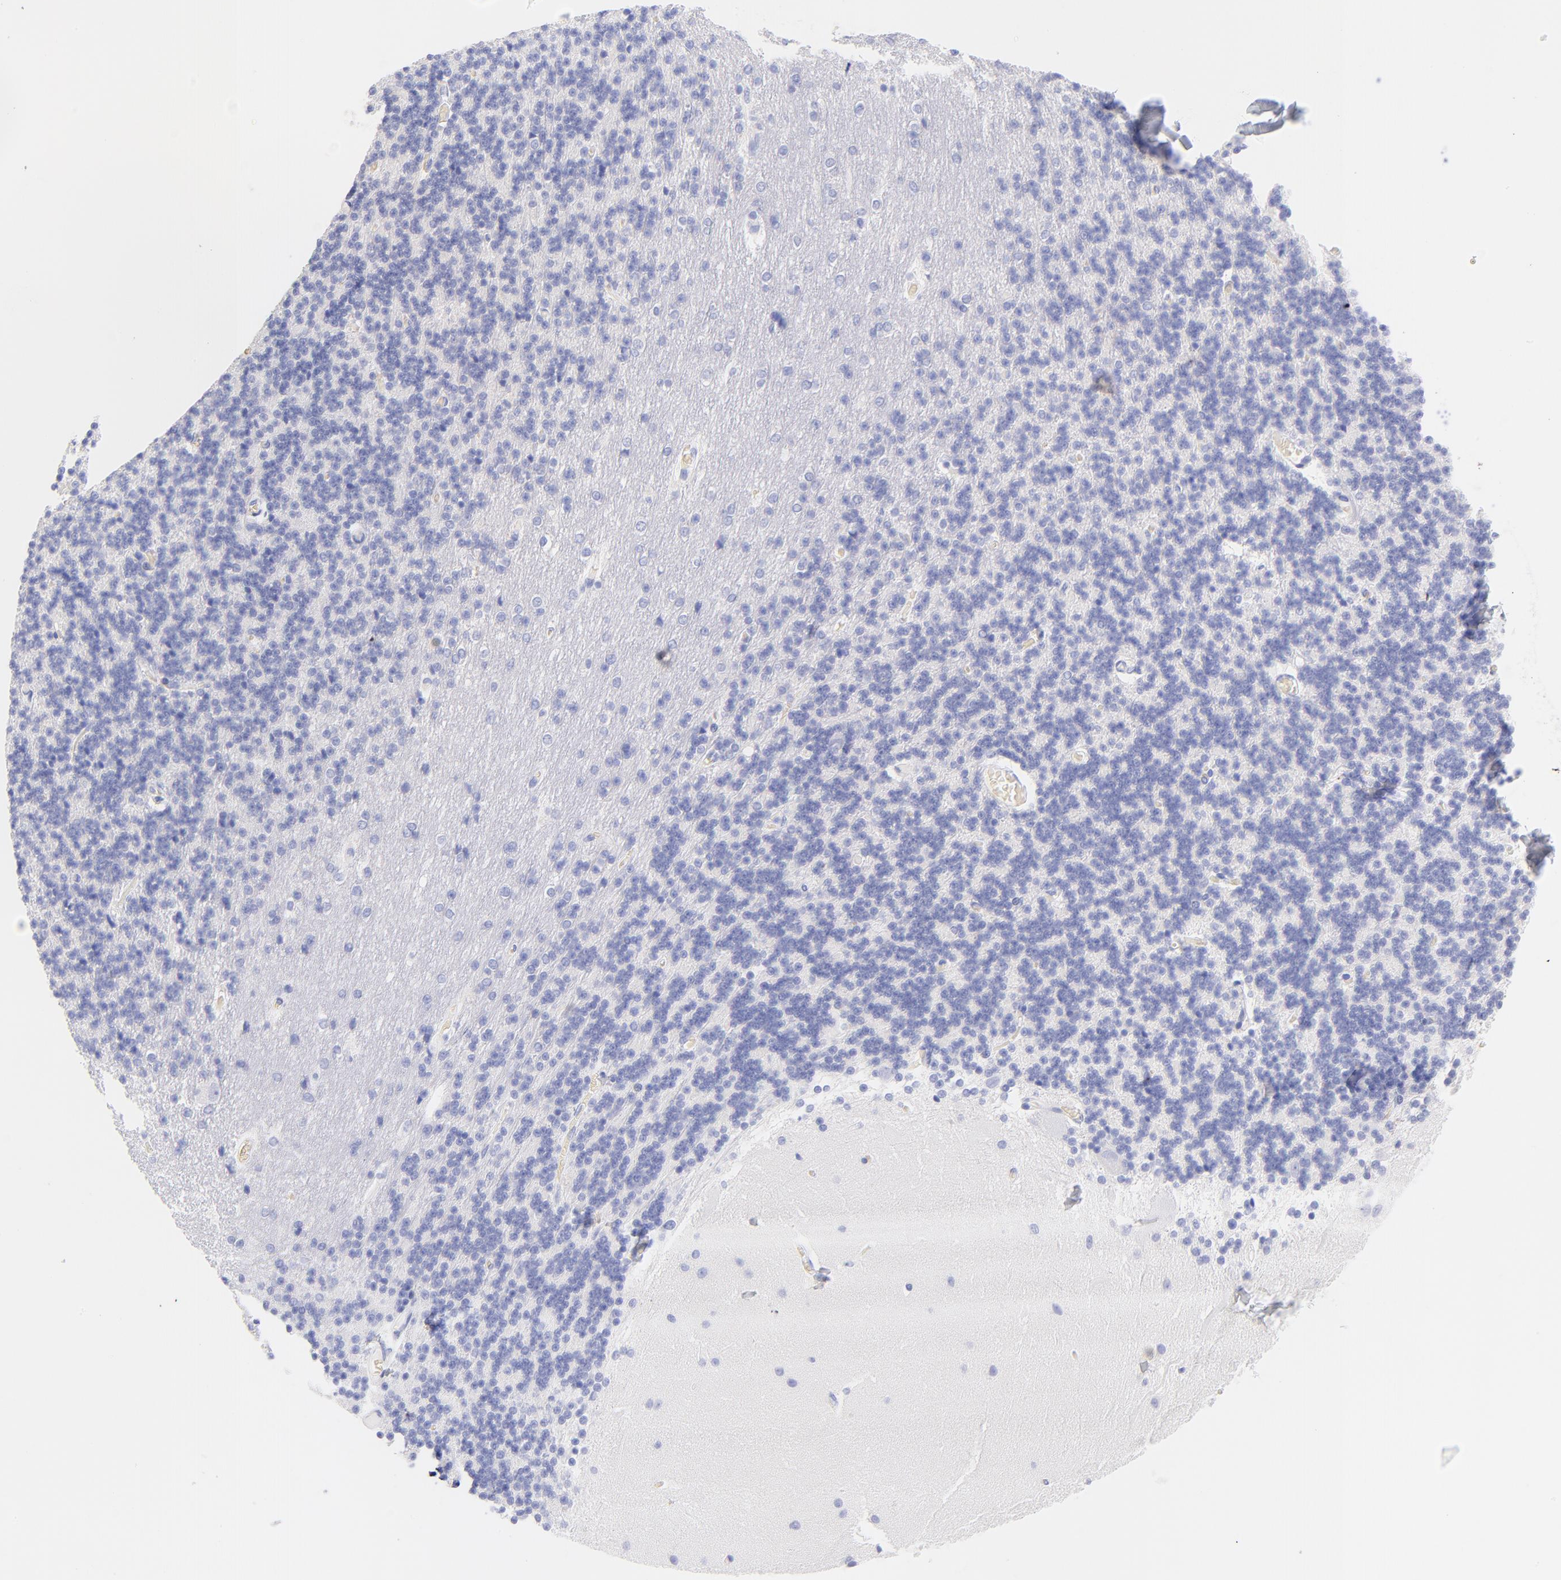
{"staining": {"intensity": "negative", "quantity": "none", "location": "none"}, "tissue": "cerebellum", "cell_type": "Cells in granular layer", "image_type": "normal", "snomed": [{"axis": "morphology", "description": "Normal tissue, NOS"}, {"axis": "topography", "description": "Cerebellum"}], "caption": "Immunohistochemistry (IHC) of unremarkable human cerebellum displays no positivity in cells in granular layer.", "gene": "FRMPD3", "patient": {"sex": "female", "age": 54}}